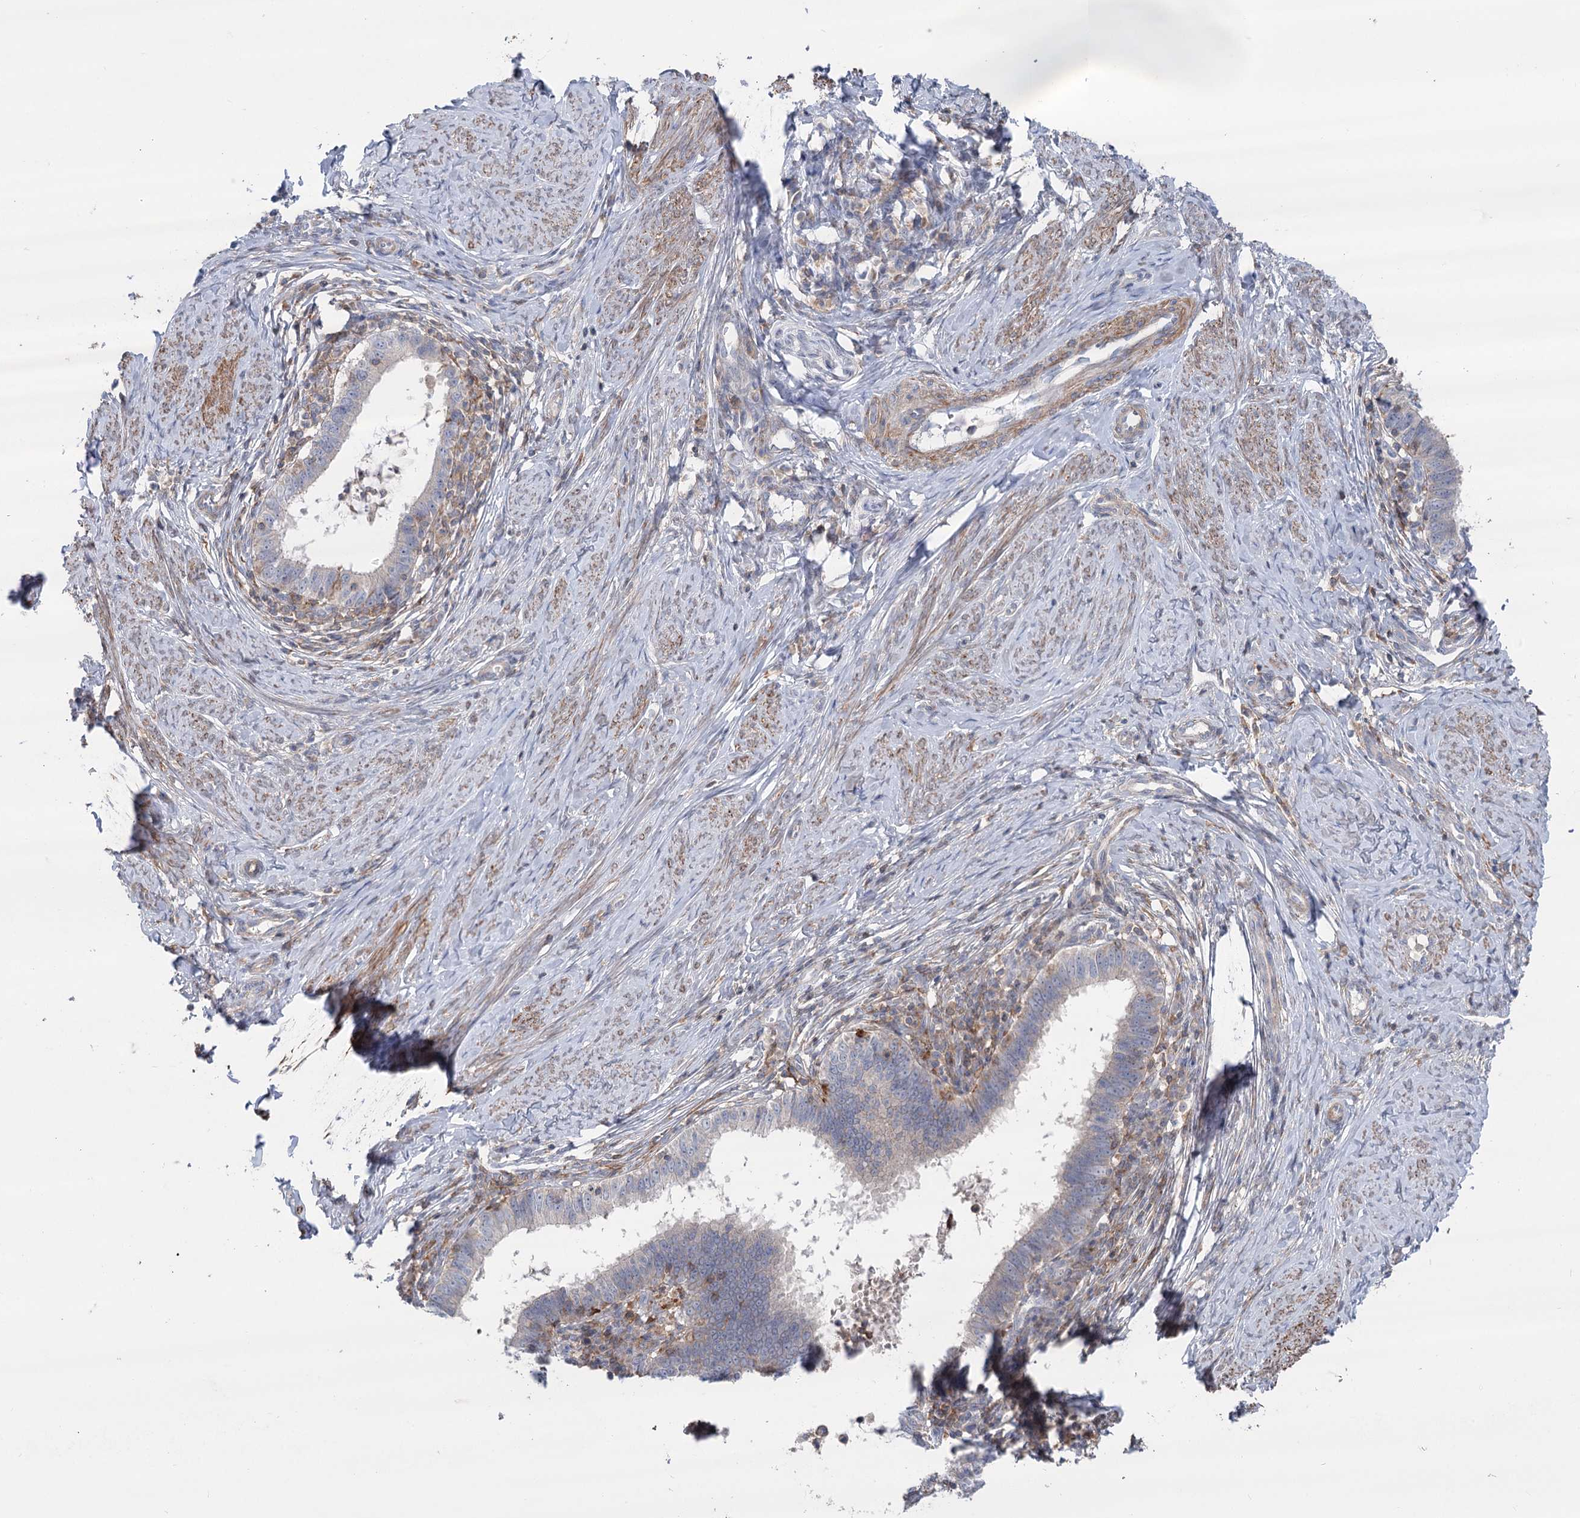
{"staining": {"intensity": "negative", "quantity": "none", "location": "none"}, "tissue": "cervical cancer", "cell_type": "Tumor cells", "image_type": "cancer", "snomed": [{"axis": "morphology", "description": "Adenocarcinoma, NOS"}, {"axis": "topography", "description": "Cervix"}], "caption": "Immunohistochemistry micrograph of human cervical cancer (adenocarcinoma) stained for a protein (brown), which exhibits no expression in tumor cells.", "gene": "LARP1B", "patient": {"sex": "female", "age": 36}}